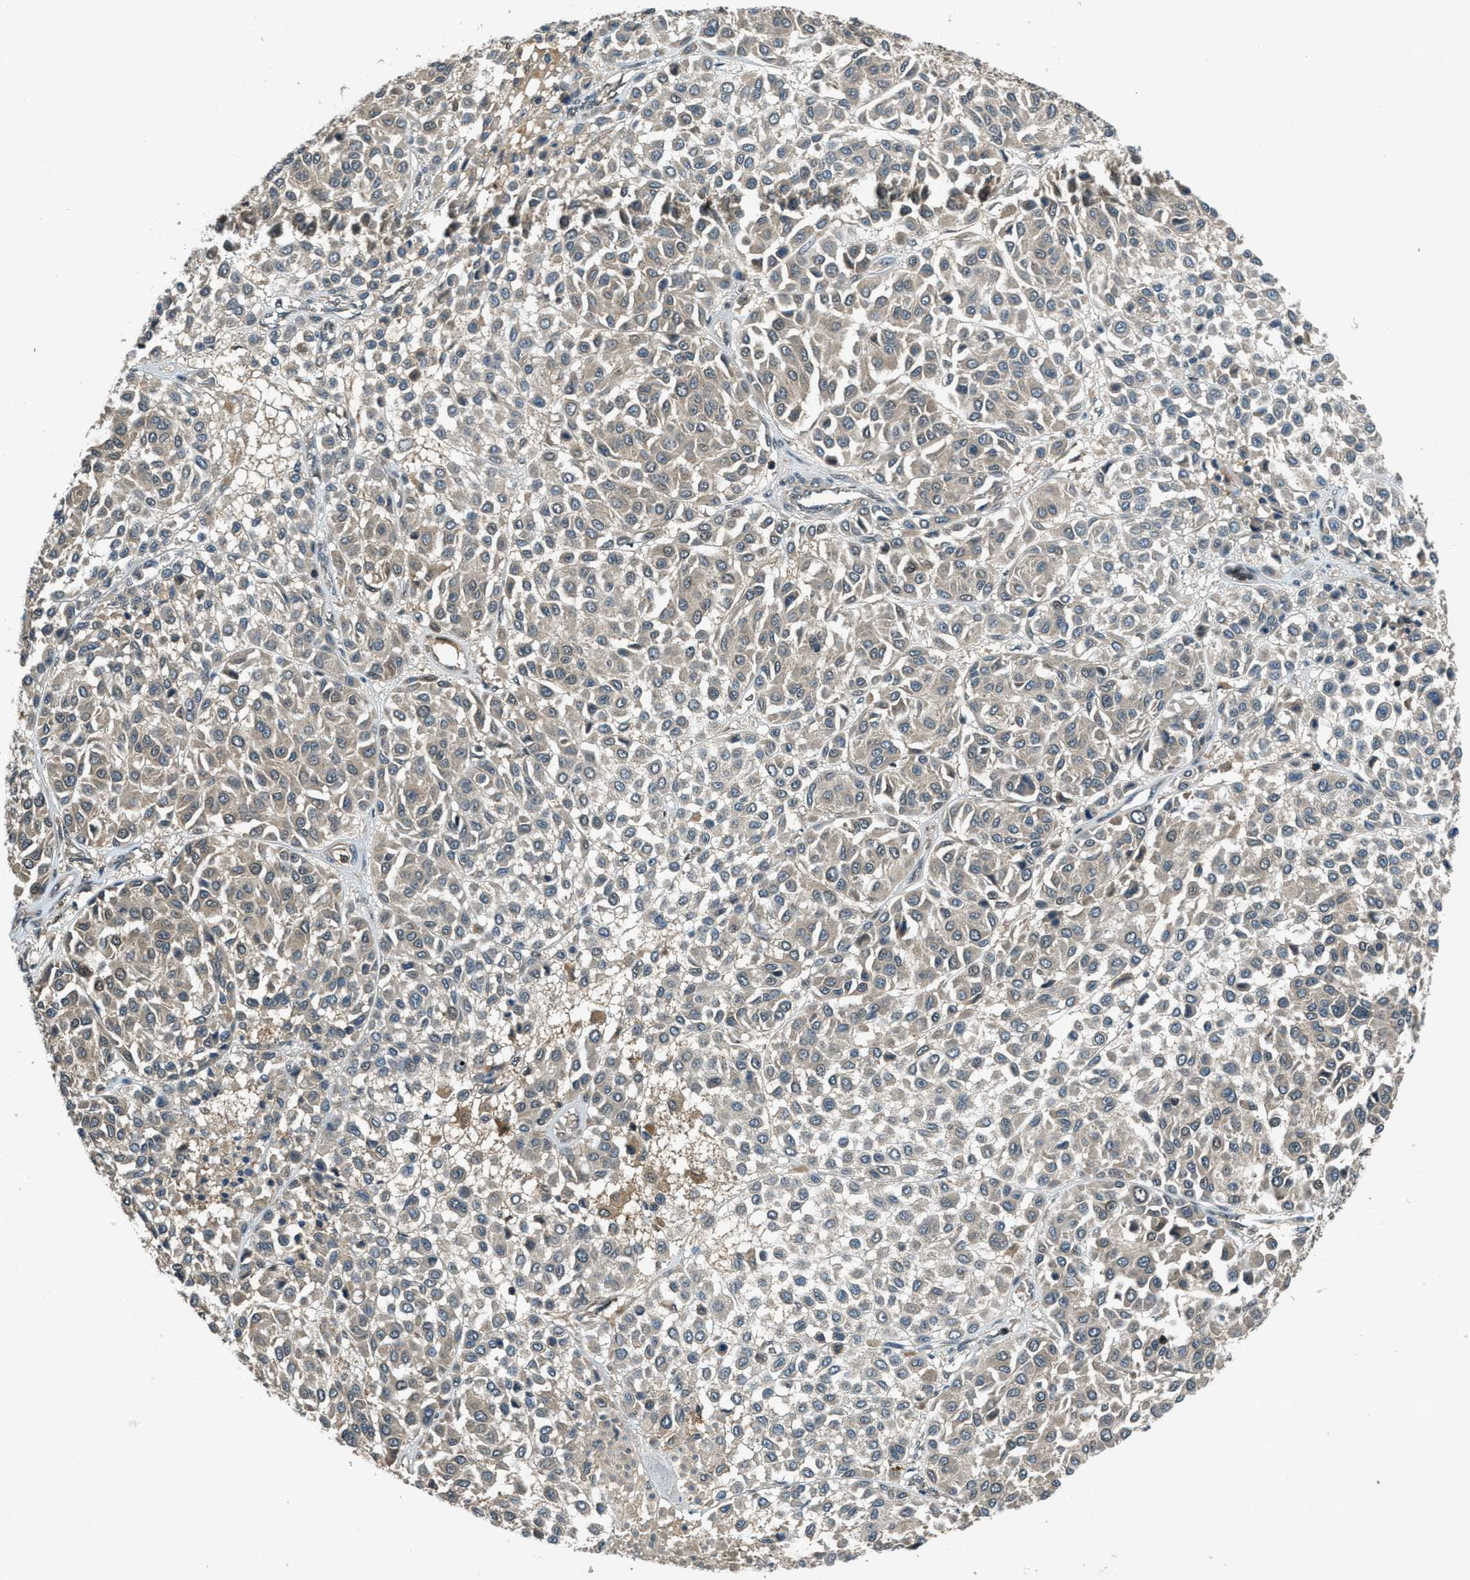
{"staining": {"intensity": "weak", "quantity": "<25%", "location": "cytoplasmic/membranous"}, "tissue": "melanoma", "cell_type": "Tumor cells", "image_type": "cancer", "snomed": [{"axis": "morphology", "description": "Malignant melanoma, Metastatic site"}, {"axis": "topography", "description": "Soft tissue"}], "caption": "This is an immunohistochemistry (IHC) micrograph of human melanoma. There is no expression in tumor cells.", "gene": "DUSP6", "patient": {"sex": "male", "age": 41}}